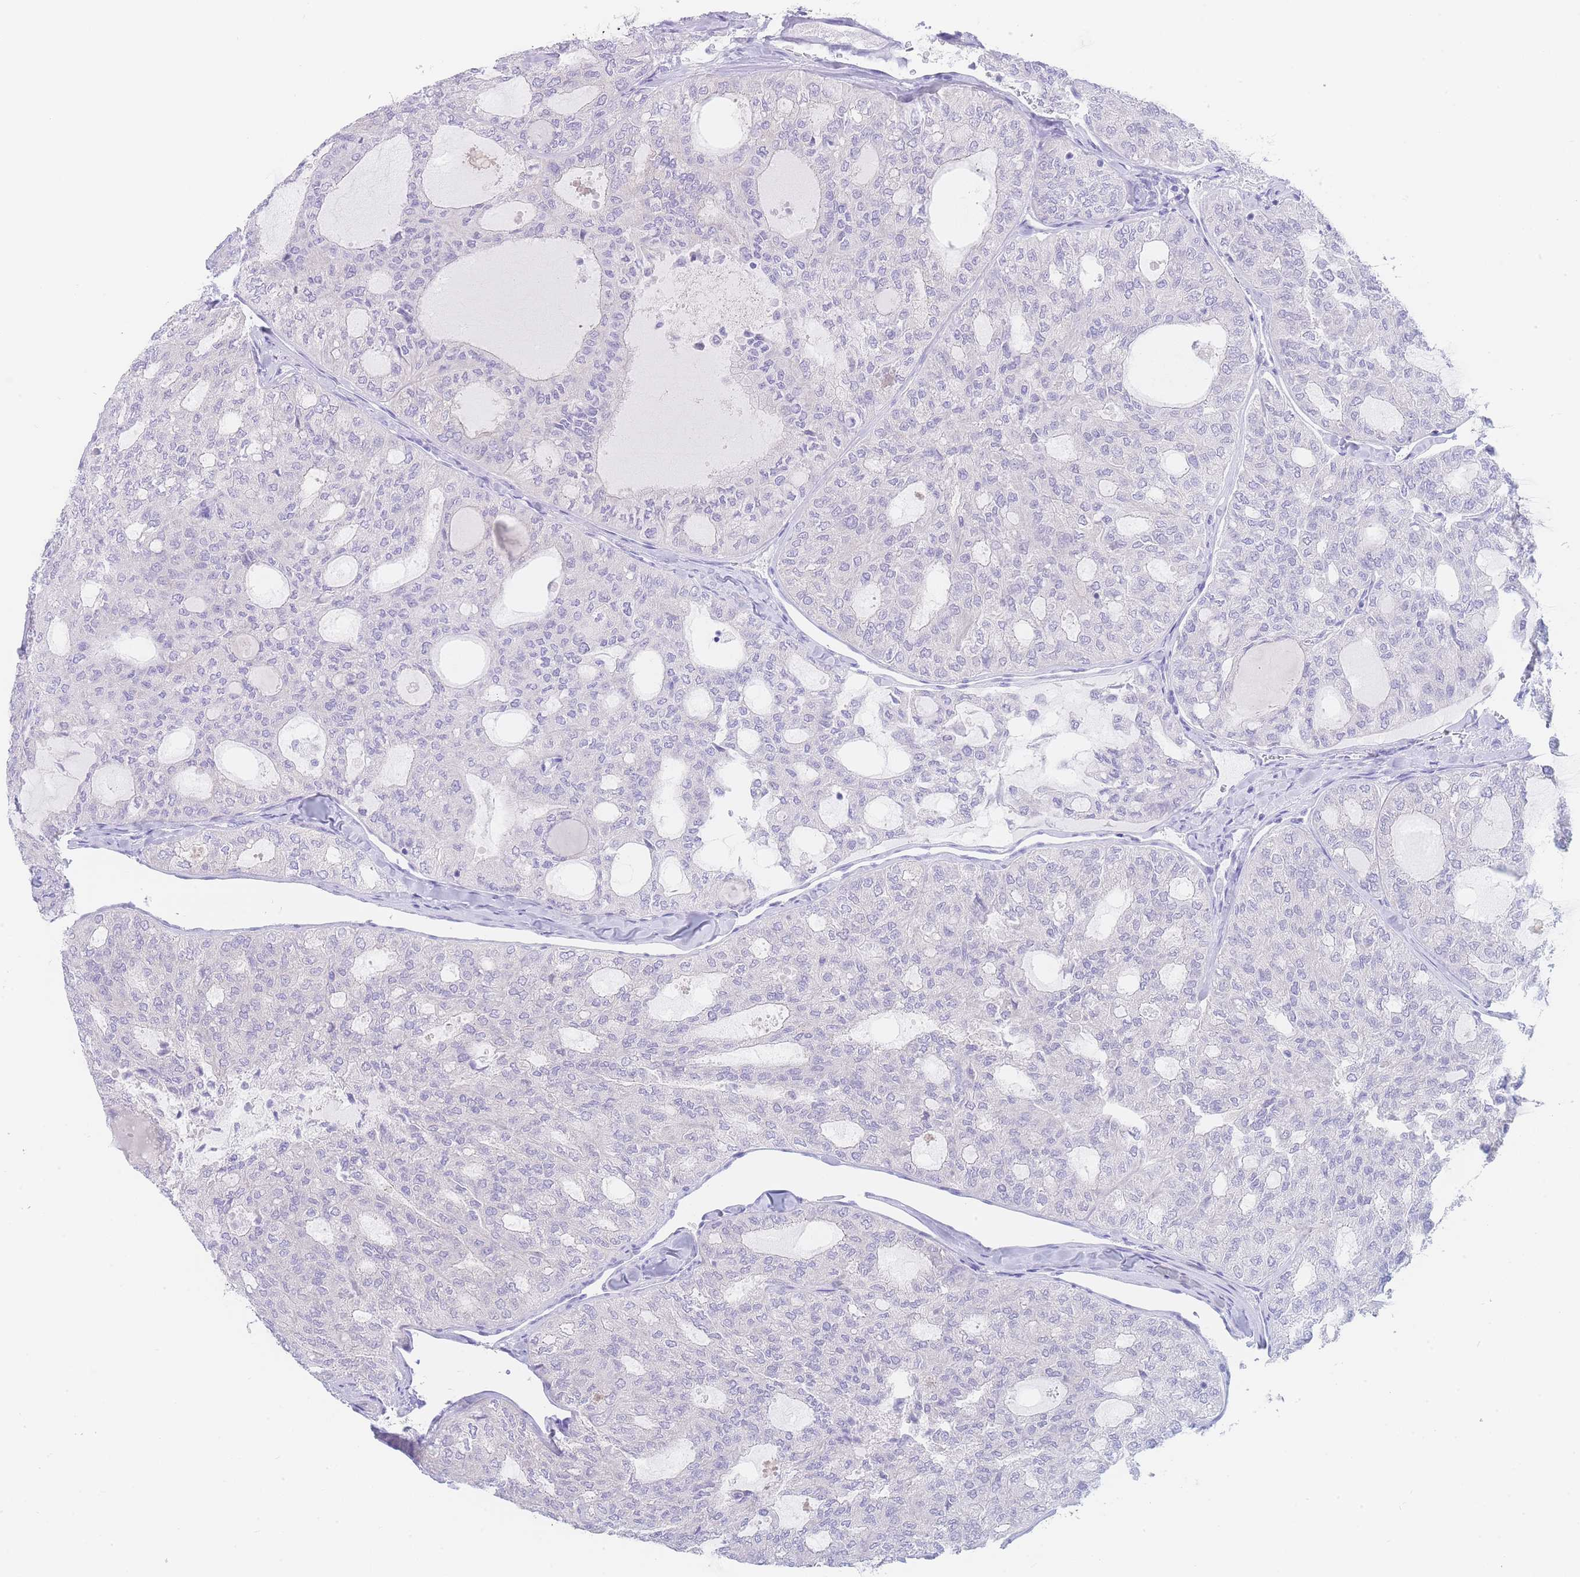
{"staining": {"intensity": "negative", "quantity": "none", "location": "none"}, "tissue": "thyroid cancer", "cell_type": "Tumor cells", "image_type": "cancer", "snomed": [{"axis": "morphology", "description": "Follicular adenoma carcinoma, NOS"}, {"axis": "topography", "description": "Thyroid gland"}], "caption": "Thyroid follicular adenoma carcinoma was stained to show a protein in brown. There is no significant staining in tumor cells.", "gene": "LZTFL1", "patient": {"sex": "male", "age": 75}}